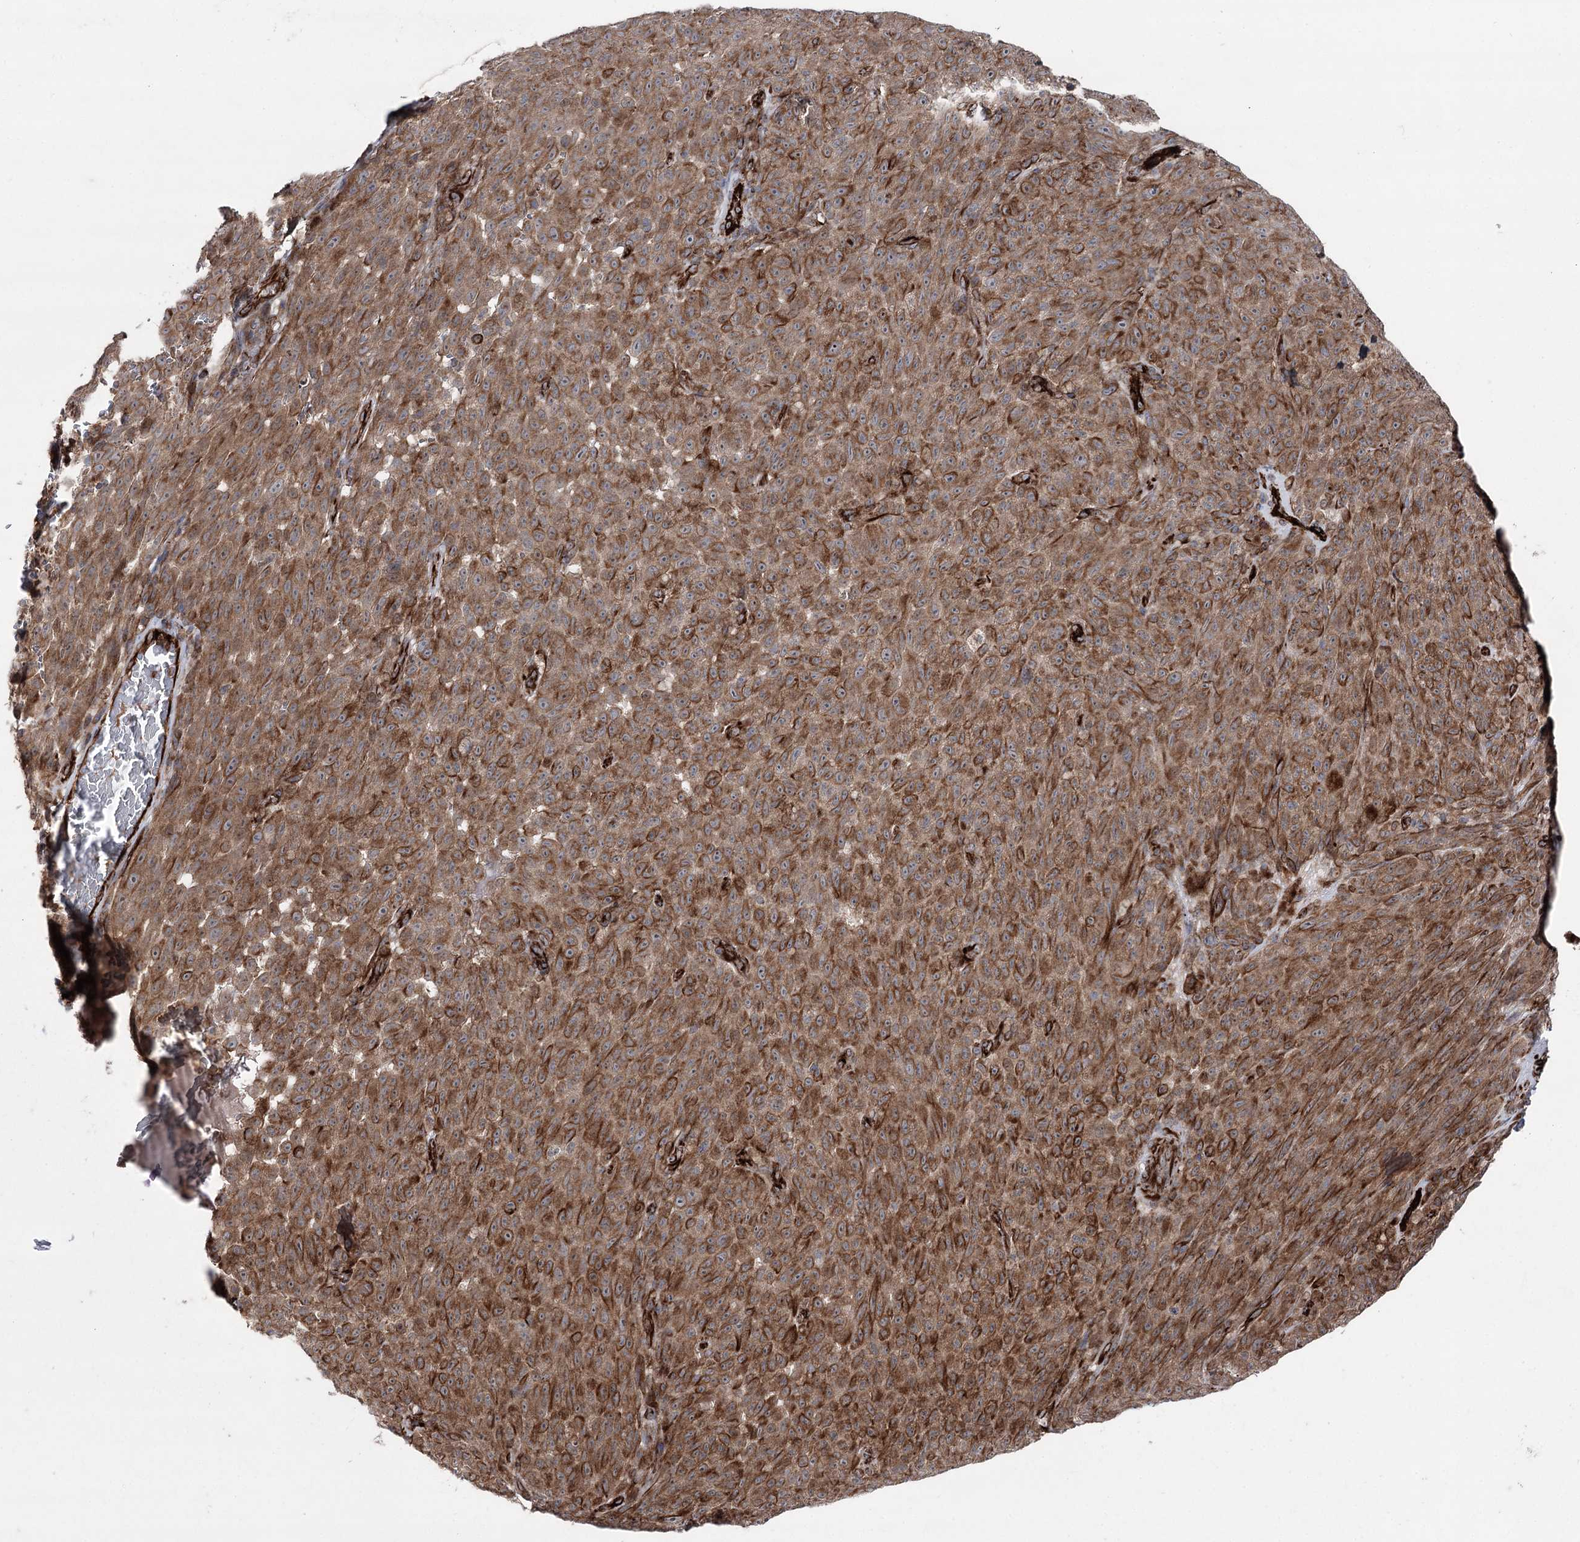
{"staining": {"intensity": "moderate", "quantity": ">75%", "location": "cytoplasmic/membranous"}, "tissue": "melanoma", "cell_type": "Tumor cells", "image_type": "cancer", "snomed": [{"axis": "morphology", "description": "Malignant melanoma, NOS"}, {"axis": "topography", "description": "Skin"}], "caption": "Moderate cytoplasmic/membranous staining is present in approximately >75% of tumor cells in malignant melanoma.", "gene": "MIB1", "patient": {"sex": "female", "age": 82}}